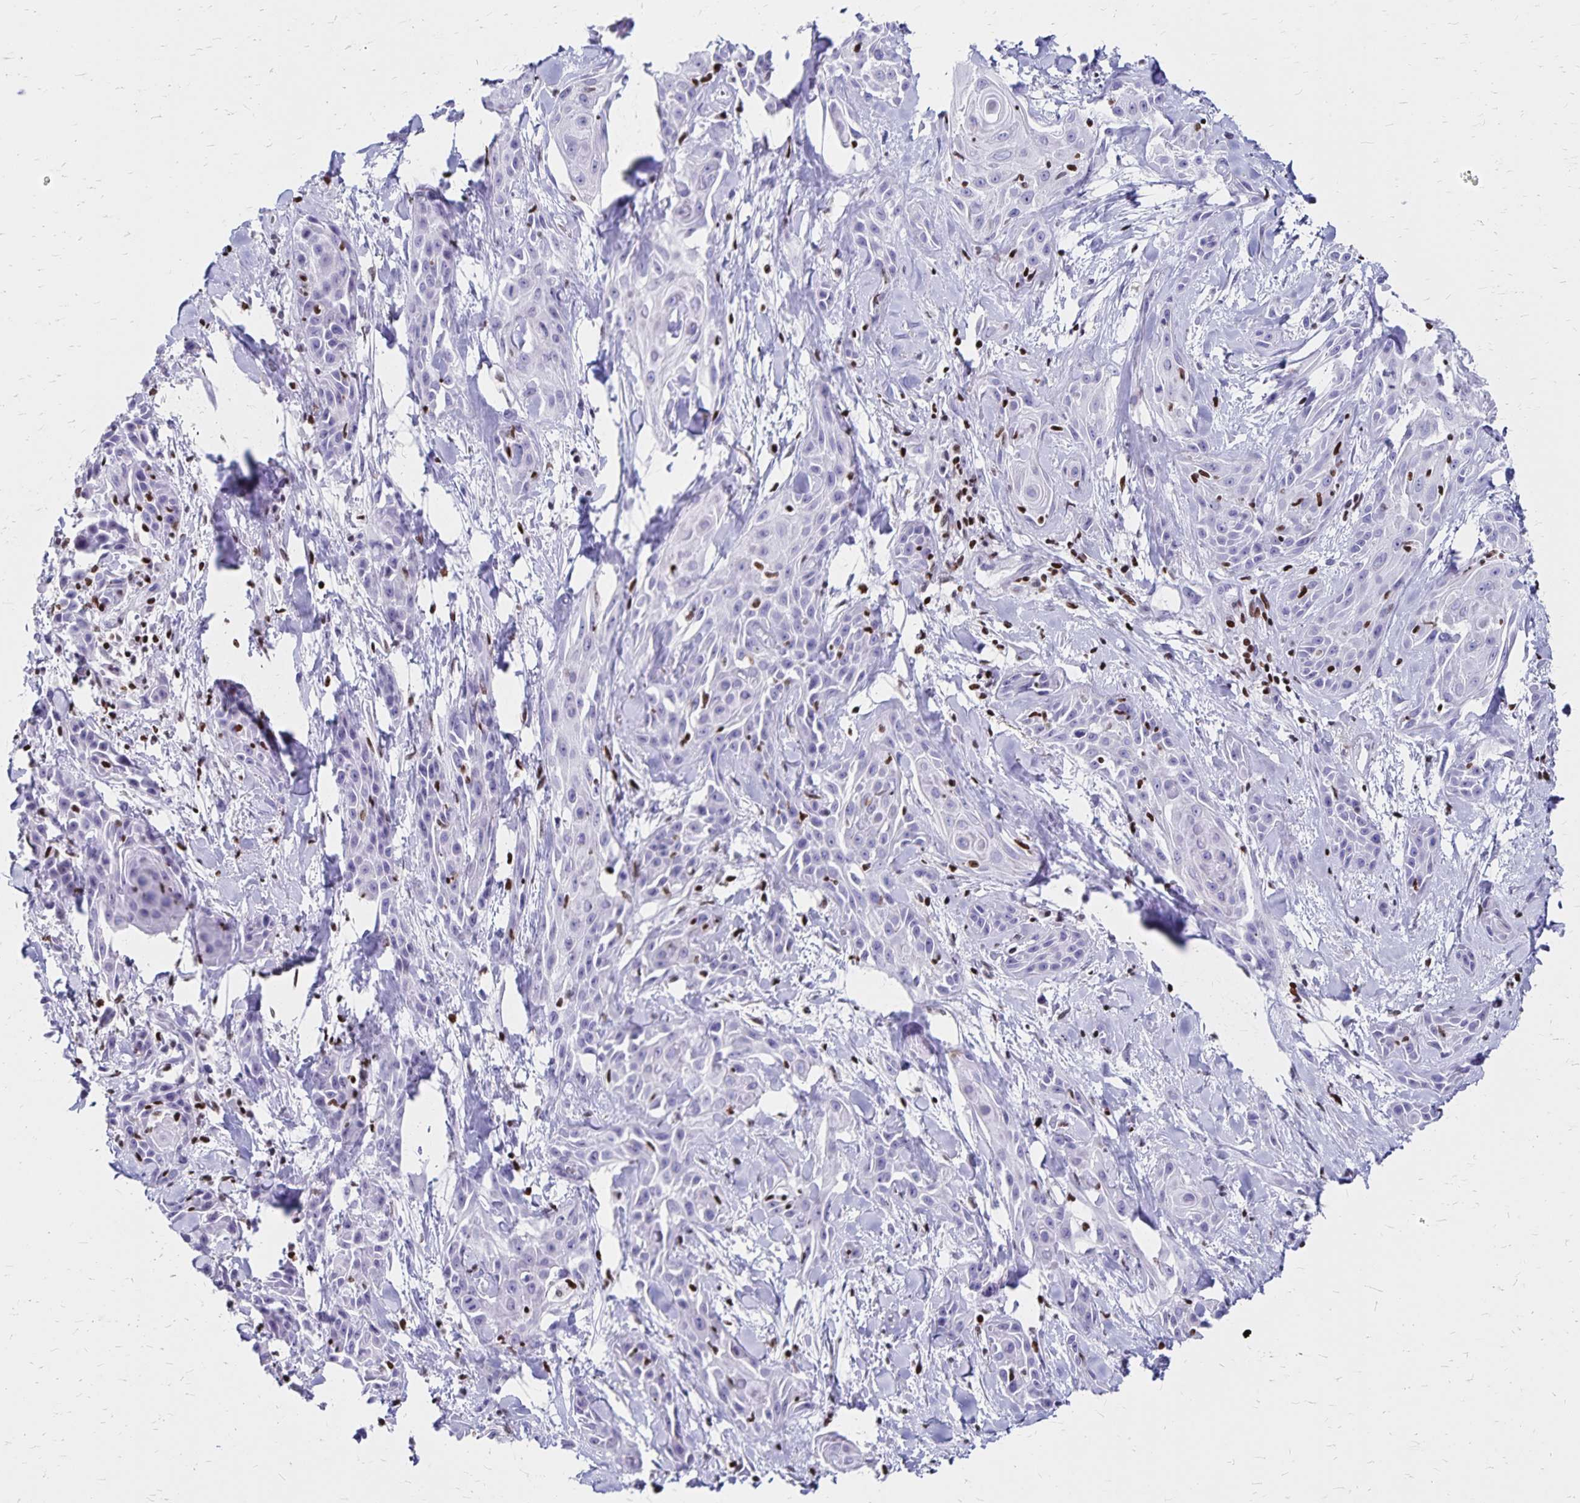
{"staining": {"intensity": "negative", "quantity": "none", "location": "none"}, "tissue": "skin cancer", "cell_type": "Tumor cells", "image_type": "cancer", "snomed": [{"axis": "morphology", "description": "Squamous cell carcinoma, NOS"}, {"axis": "topography", "description": "Skin"}, {"axis": "topography", "description": "Anal"}], "caption": "This photomicrograph is of skin cancer (squamous cell carcinoma) stained with IHC to label a protein in brown with the nuclei are counter-stained blue. There is no staining in tumor cells. (Brightfield microscopy of DAB immunohistochemistry at high magnification).", "gene": "IKZF1", "patient": {"sex": "male", "age": 64}}